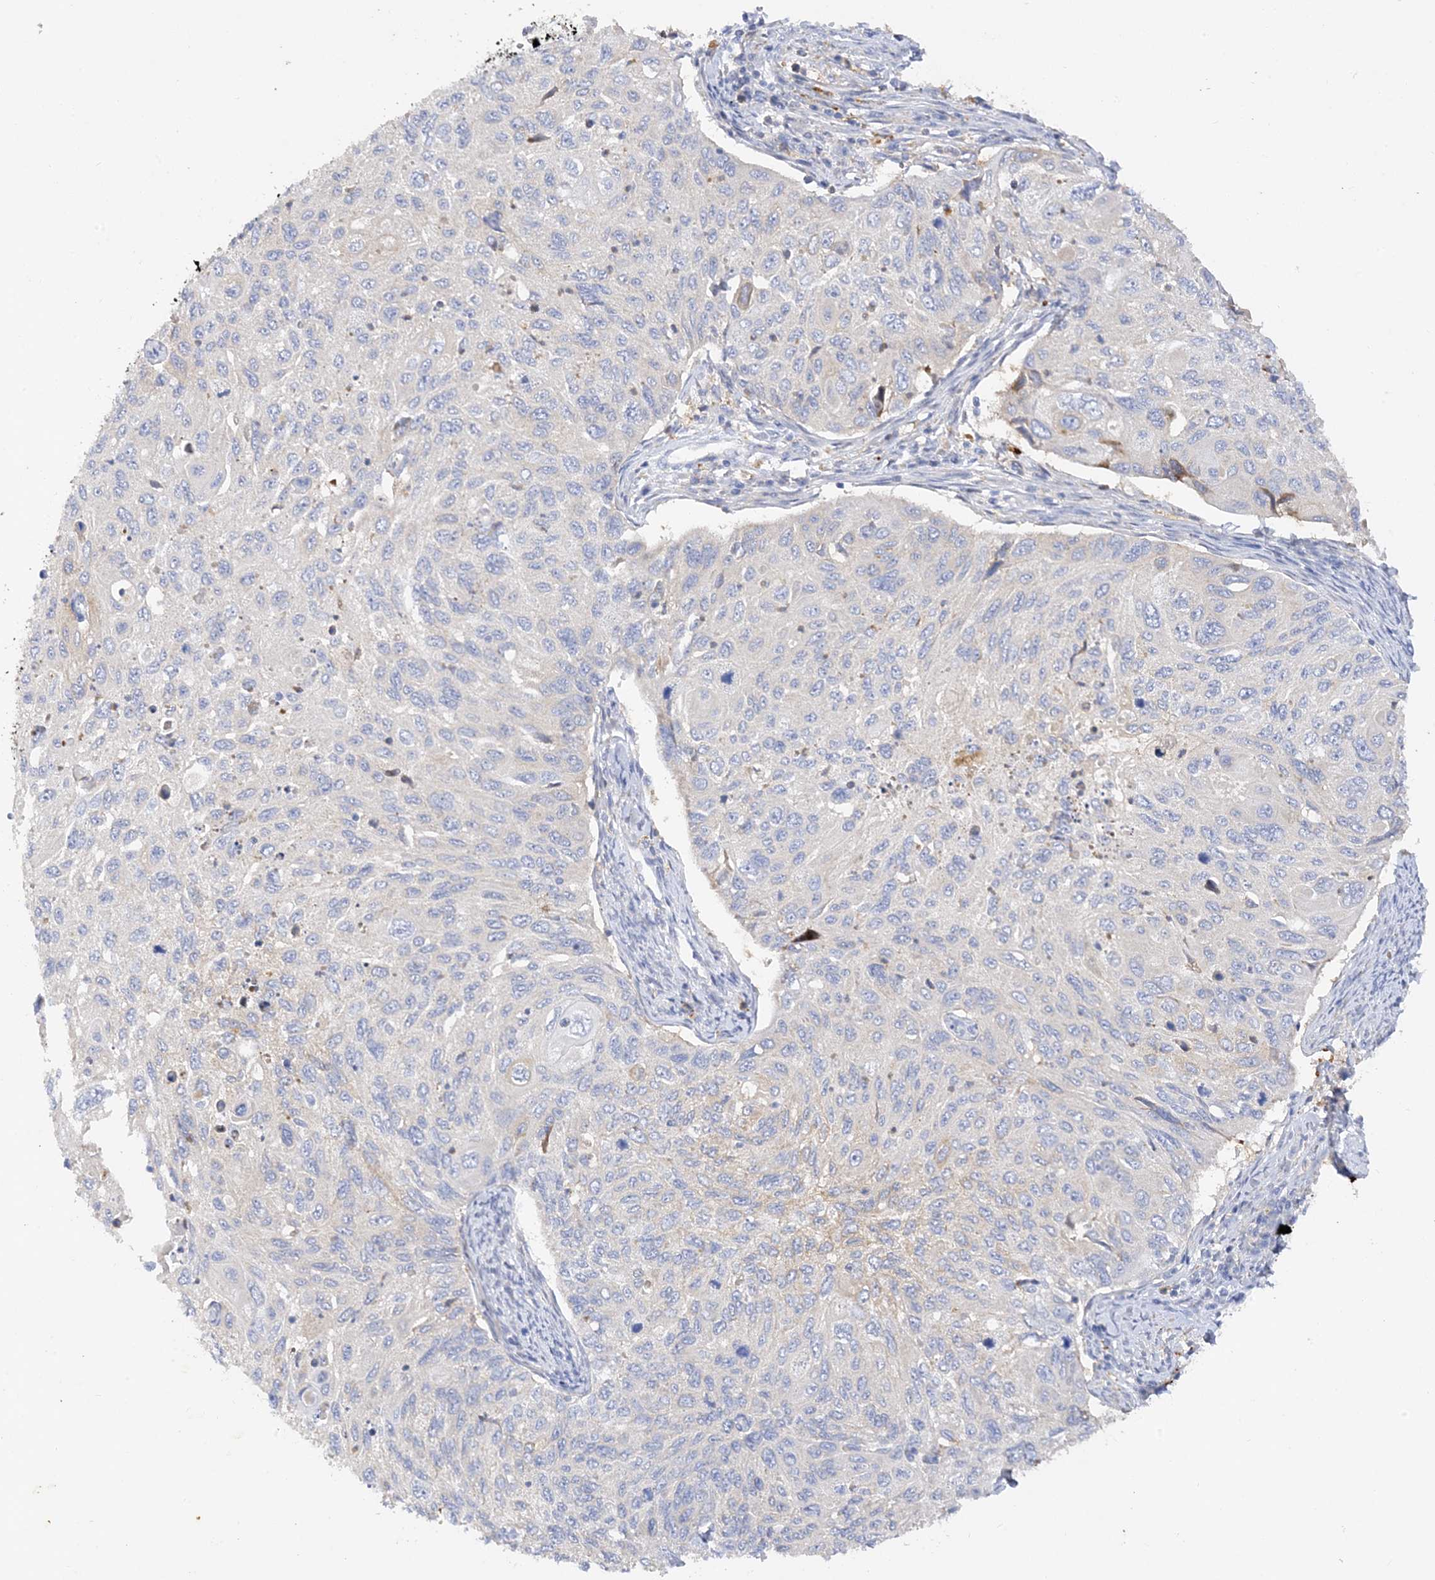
{"staining": {"intensity": "negative", "quantity": "none", "location": "none"}, "tissue": "cervical cancer", "cell_type": "Tumor cells", "image_type": "cancer", "snomed": [{"axis": "morphology", "description": "Squamous cell carcinoma, NOS"}, {"axis": "topography", "description": "Cervix"}], "caption": "An immunohistochemistry (IHC) histopathology image of cervical squamous cell carcinoma is shown. There is no staining in tumor cells of cervical squamous cell carcinoma.", "gene": "ARV1", "patient": {"sex": "female", "age": 70}}